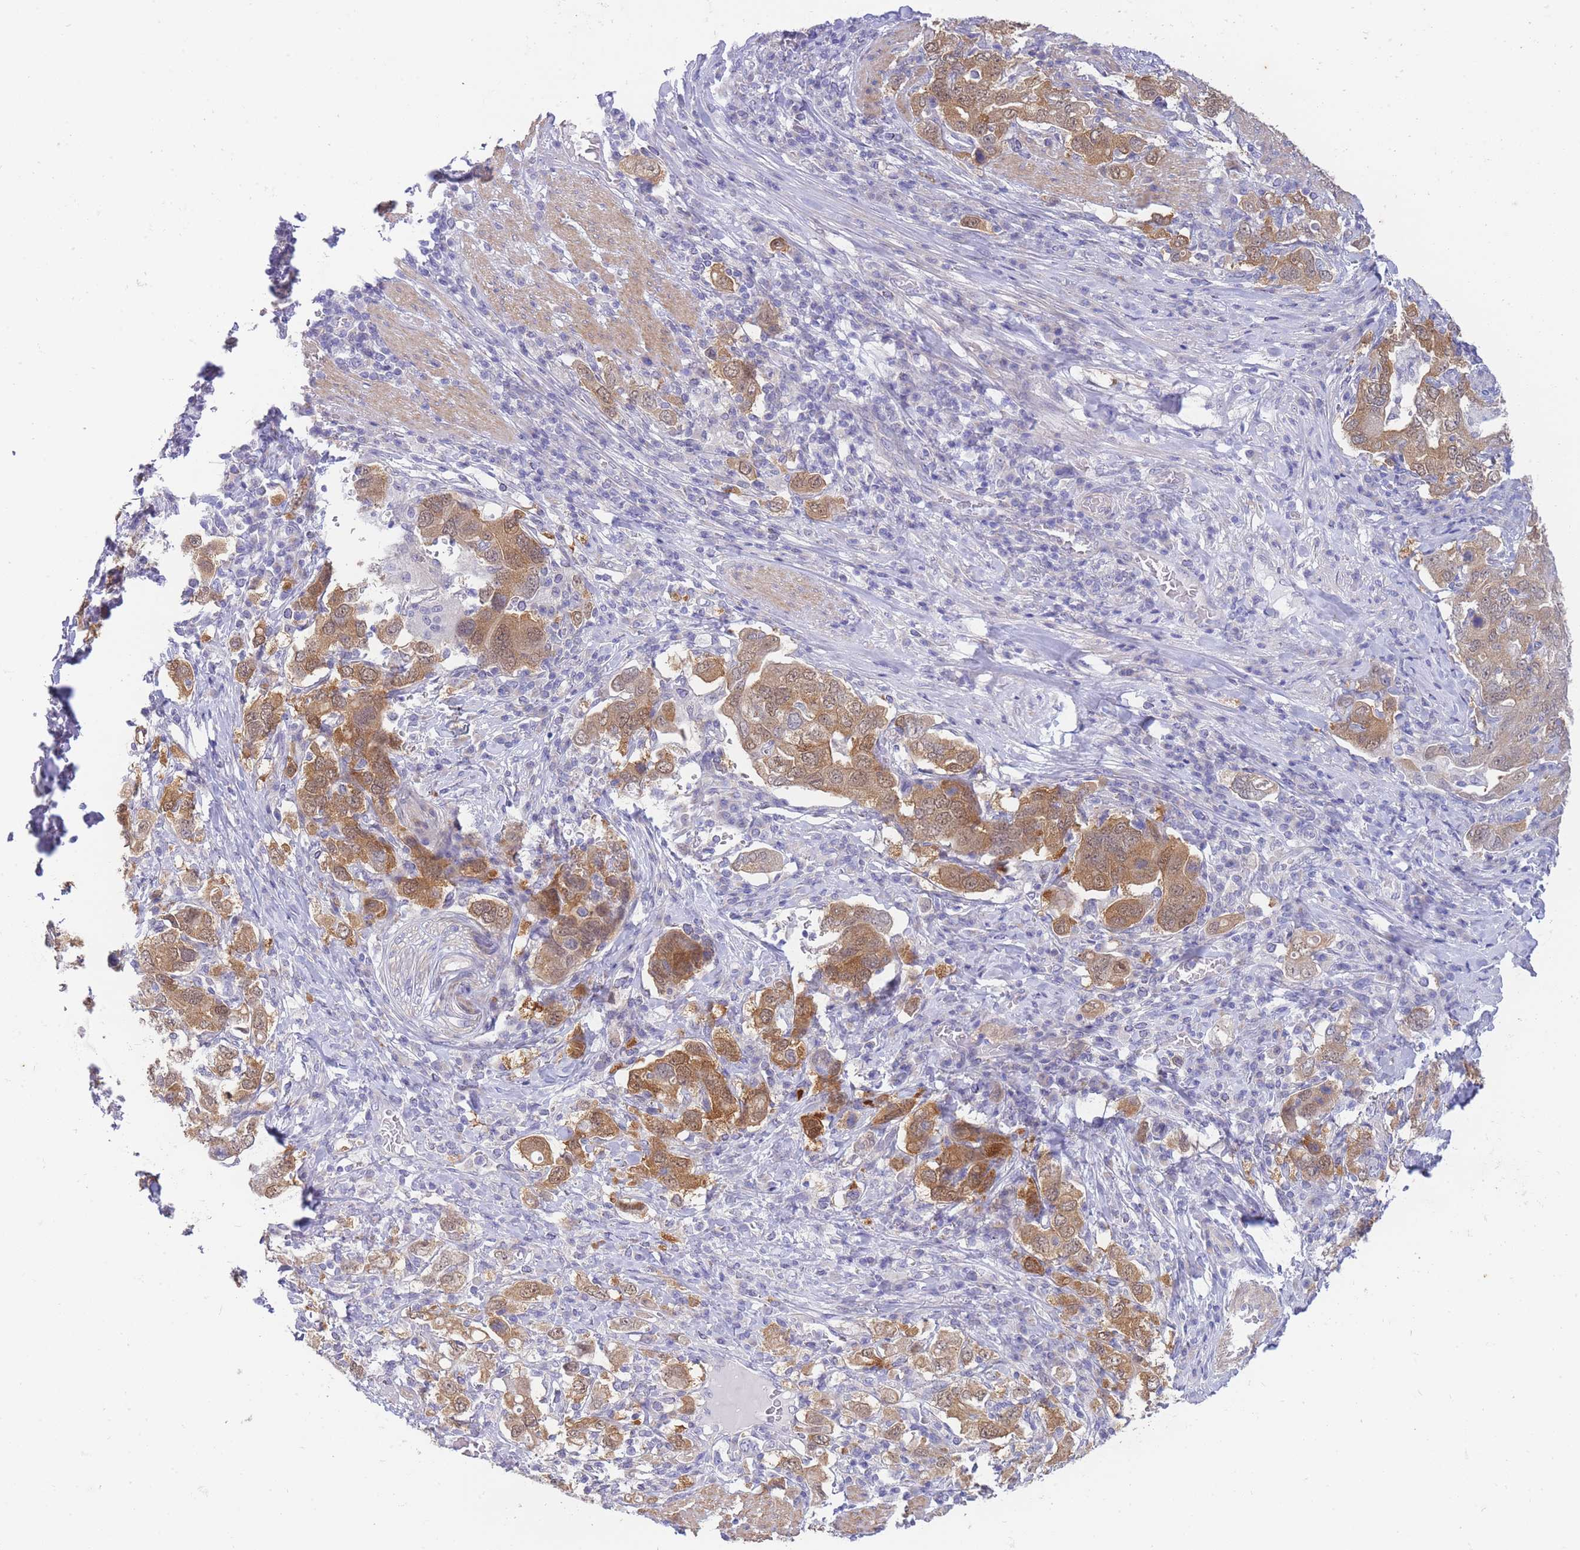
{"staining": {"intensity": "strong", "quantity": ">75%", "location": "cytoplasmic/membranous"}, "tissue": "stomach cancer", "cell_type": "Tumor cells", "image_type": "cancer", "snomed": [{"axis": "morphology", "description": "Adenocarcinoma, NOS"}, {"axis": "topography", "description": "Stomach, upper"}, {"axis": "topography", "description": "Stomach"}], "caption": "Adenocarcinoma (stomach) was stained to show a protein in brown. There is high levels of strong cytoplasmic/membranous expression in approximately >75% of tumor cells.", "gene": "SUGT1", "patient": {"sex": "male", "age": 62}}